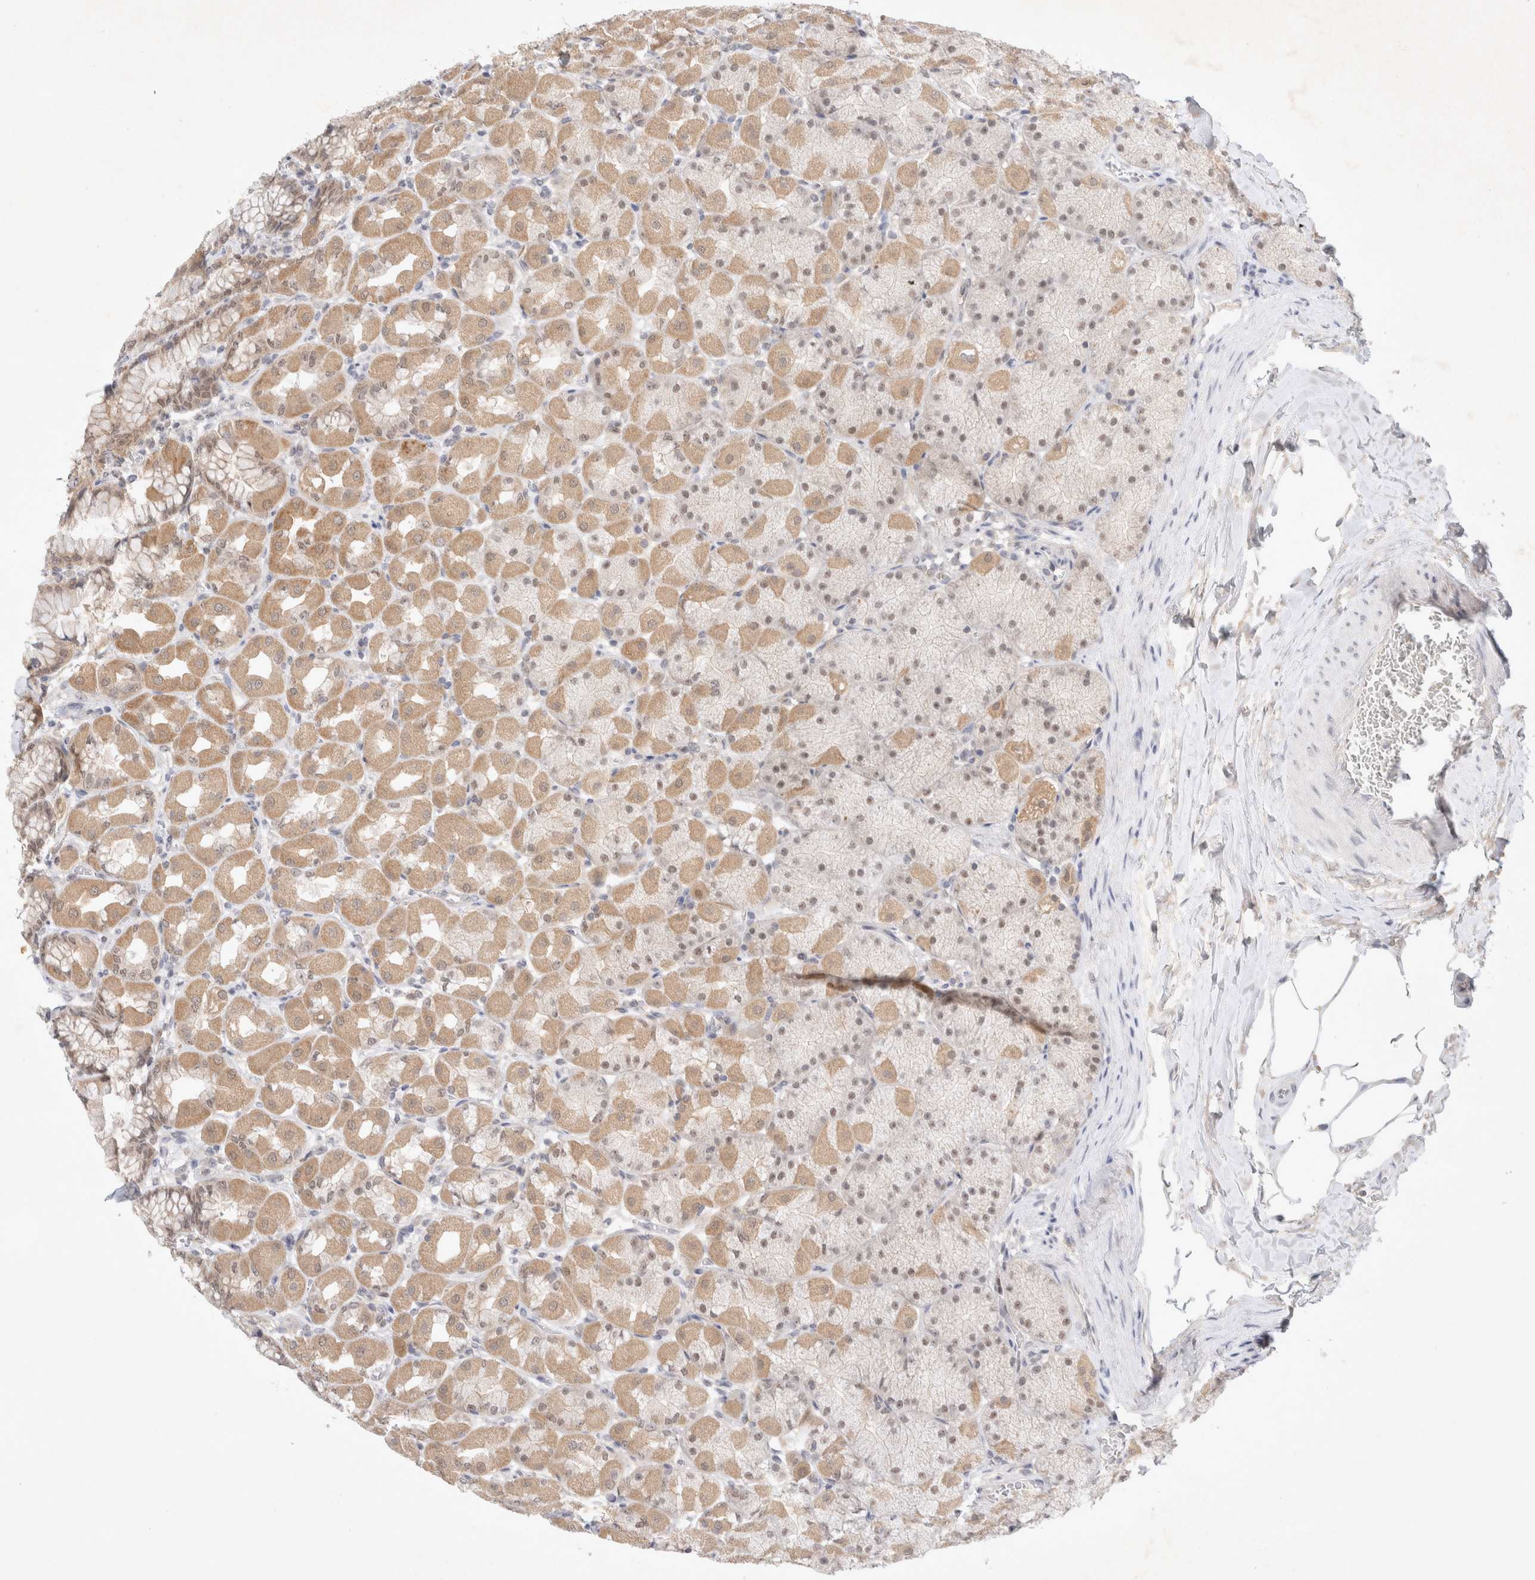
{"staining": {"intensity": "moderate", "quantity": ">75%", "location": "cytoplasmic/membranous"}, "tissue": "stomach", "cell_type": "Glandular cells", "image_type": "normal", "snomed": [{"axis": "morphology", "description": "Normal tissue, NOS"}, {"axis": "topography", "description": "Stomach, upper"}], "caption": "Moderate cytoplasmic/membranous protein staining is present in approximately >75% of glandular cells in stomach.", "gene": "FBXO42", "patient": {"sex": "female", "age": 56}}